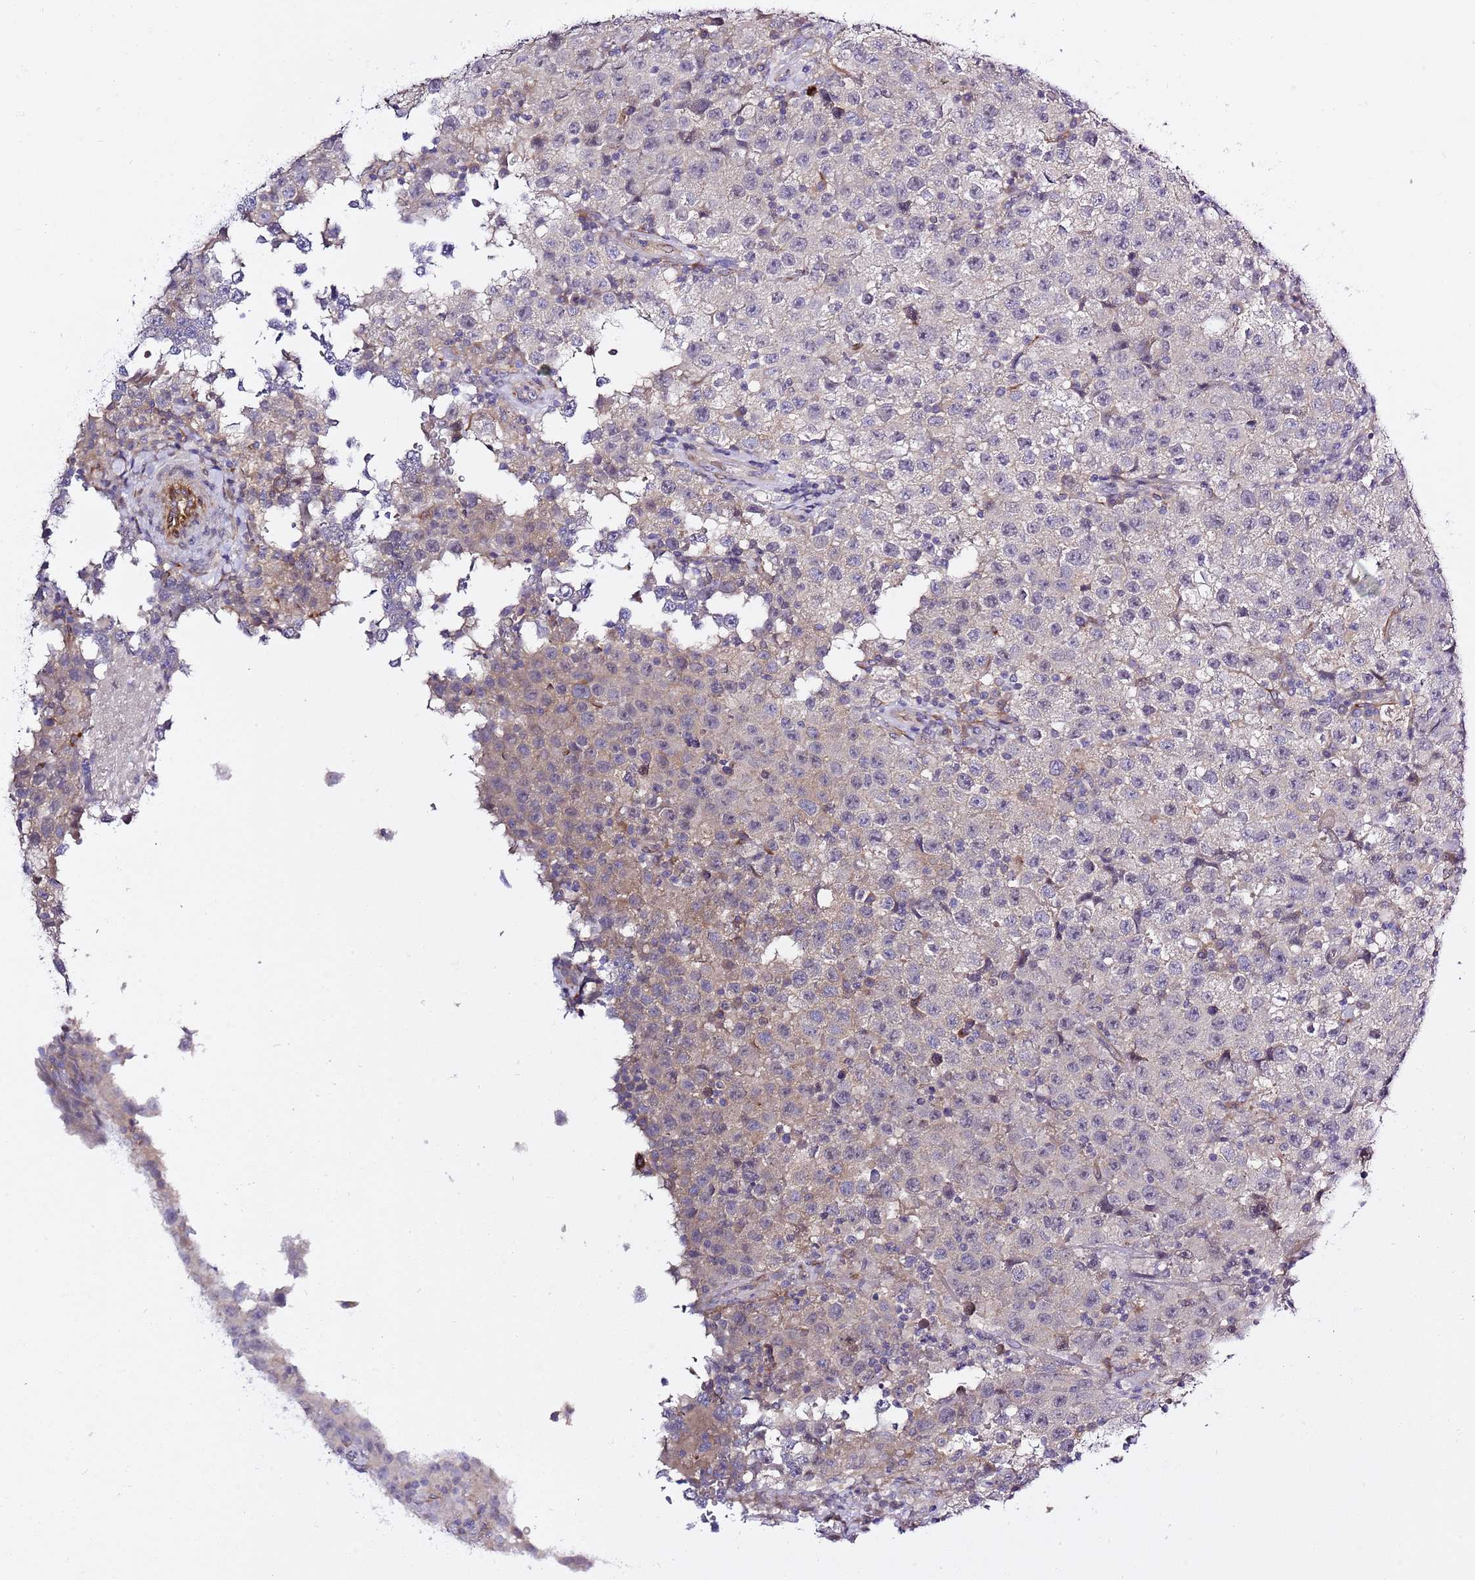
{"staining": {"intensity": "negative", "quantity": "none", "location": "none"}, "tissue": "testis cancer", "cell_type": "Tumor cells", "image_type": "cancer", "snomed": [{"axis": "morphology", "description": "Seminoma, NOS"}, {"axis": "morphology", "description": "Carcinoma, Embryonal, NOS"}, {"axis": "topography", "description": "Testis"}], "caption": "Embryonal carcinoma (testis) was stained to show a protein in brown. There is no significant staining in tumor cells. (DAB (3,3'-diaminobenzidine) immunohistochemistry visualized using brightfield microscopy, high magnification).", "gene": "RFK", "patient": {"sex": "male", "age": 41}}